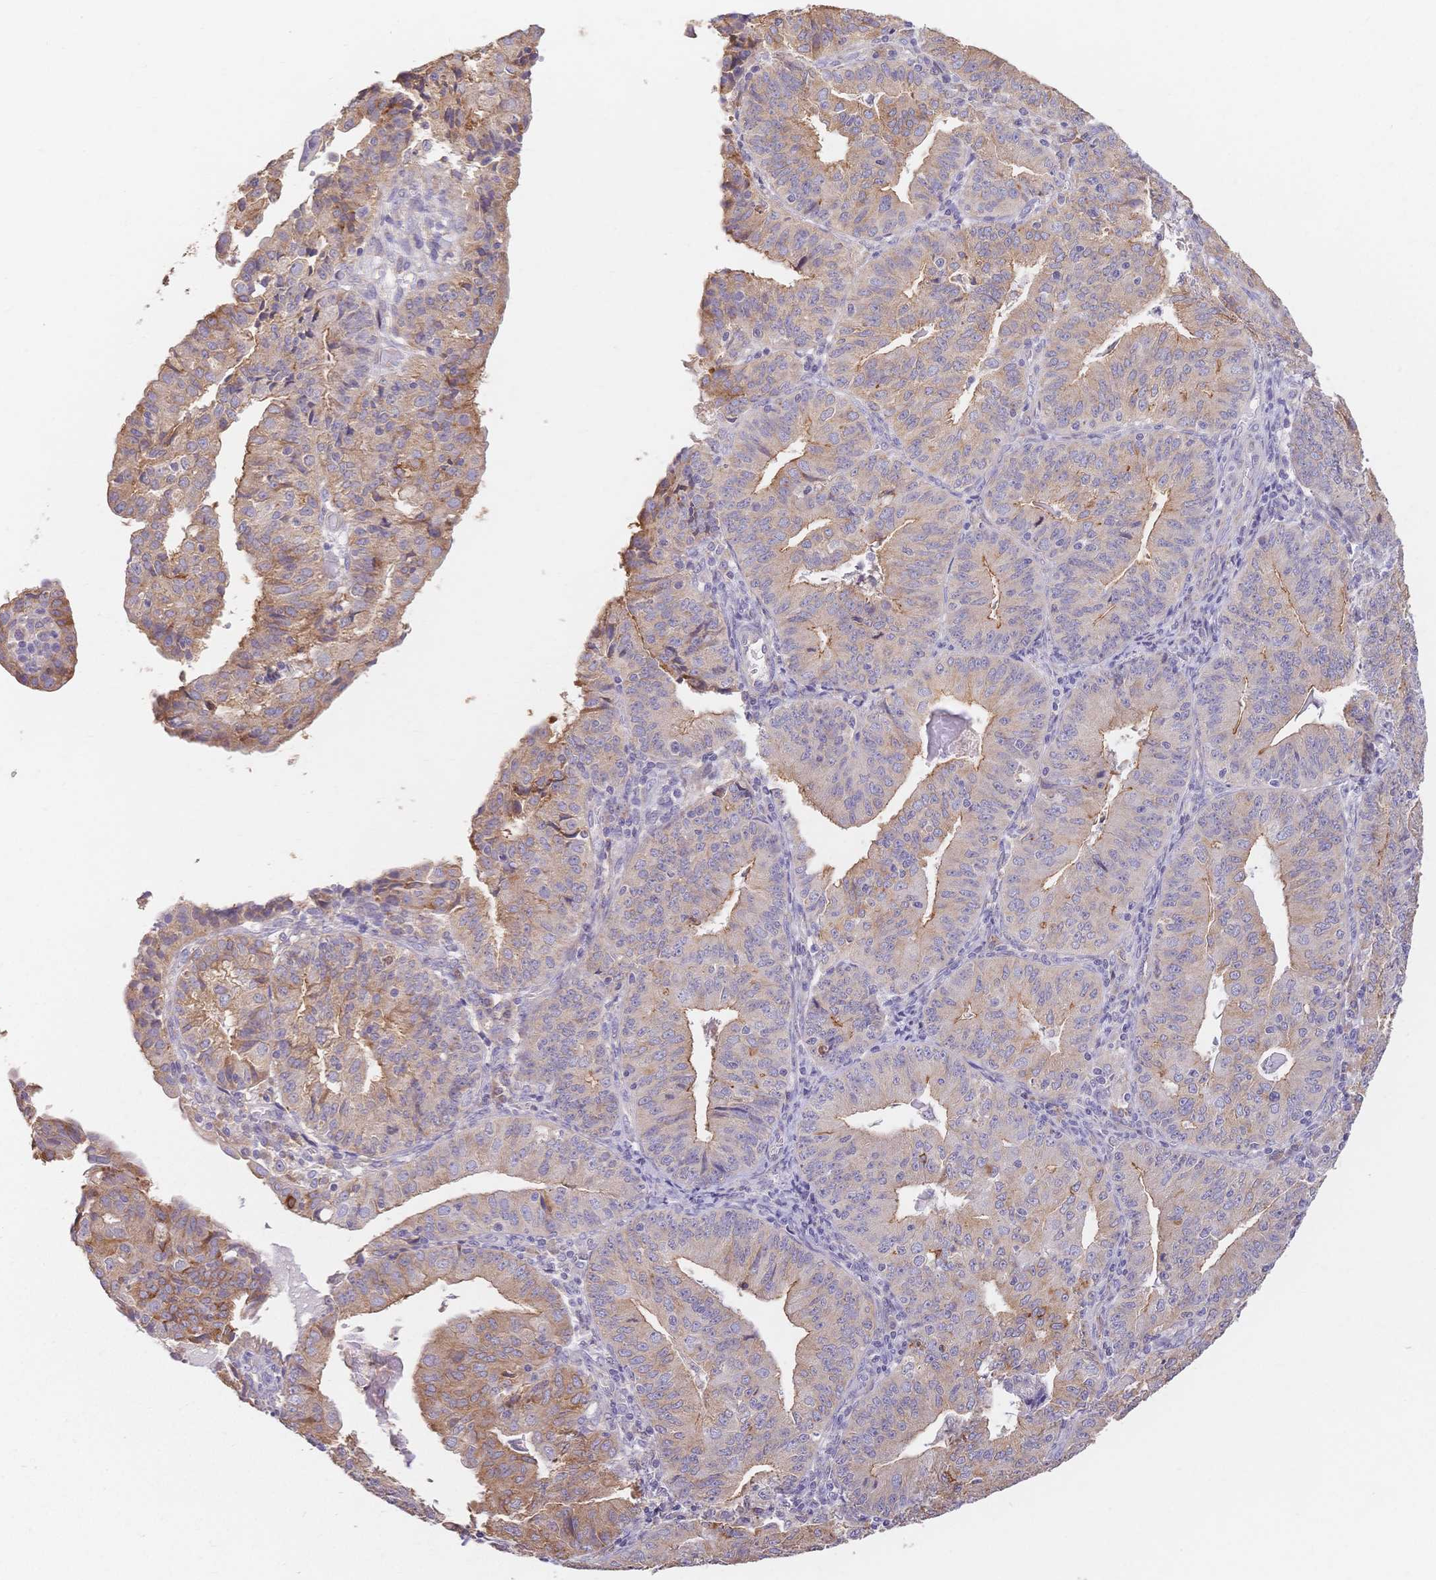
{"staining": {"intensity": "weak", "quantity": "25%-75%", "location": "cytoplasmic/membranous"}, "tissue": "endometrial cancer", "cell_type": "Tumor cells", "image_type": "cancer", "snomed": [{"axis": "morphology", "description": "Adenocarcinoma, NOS"}, {"axis": "topography", "description": "Endometrium"}], "caption": "There is low levels of weak cytoplasmic/membranous positivity in tumor cells of adenocarcinoma (endometrial), as demonstrated by immunohistochemical staining (brown color).", "gene": "HS3ST5", "patient": {"sex": "female", "age": 56}}